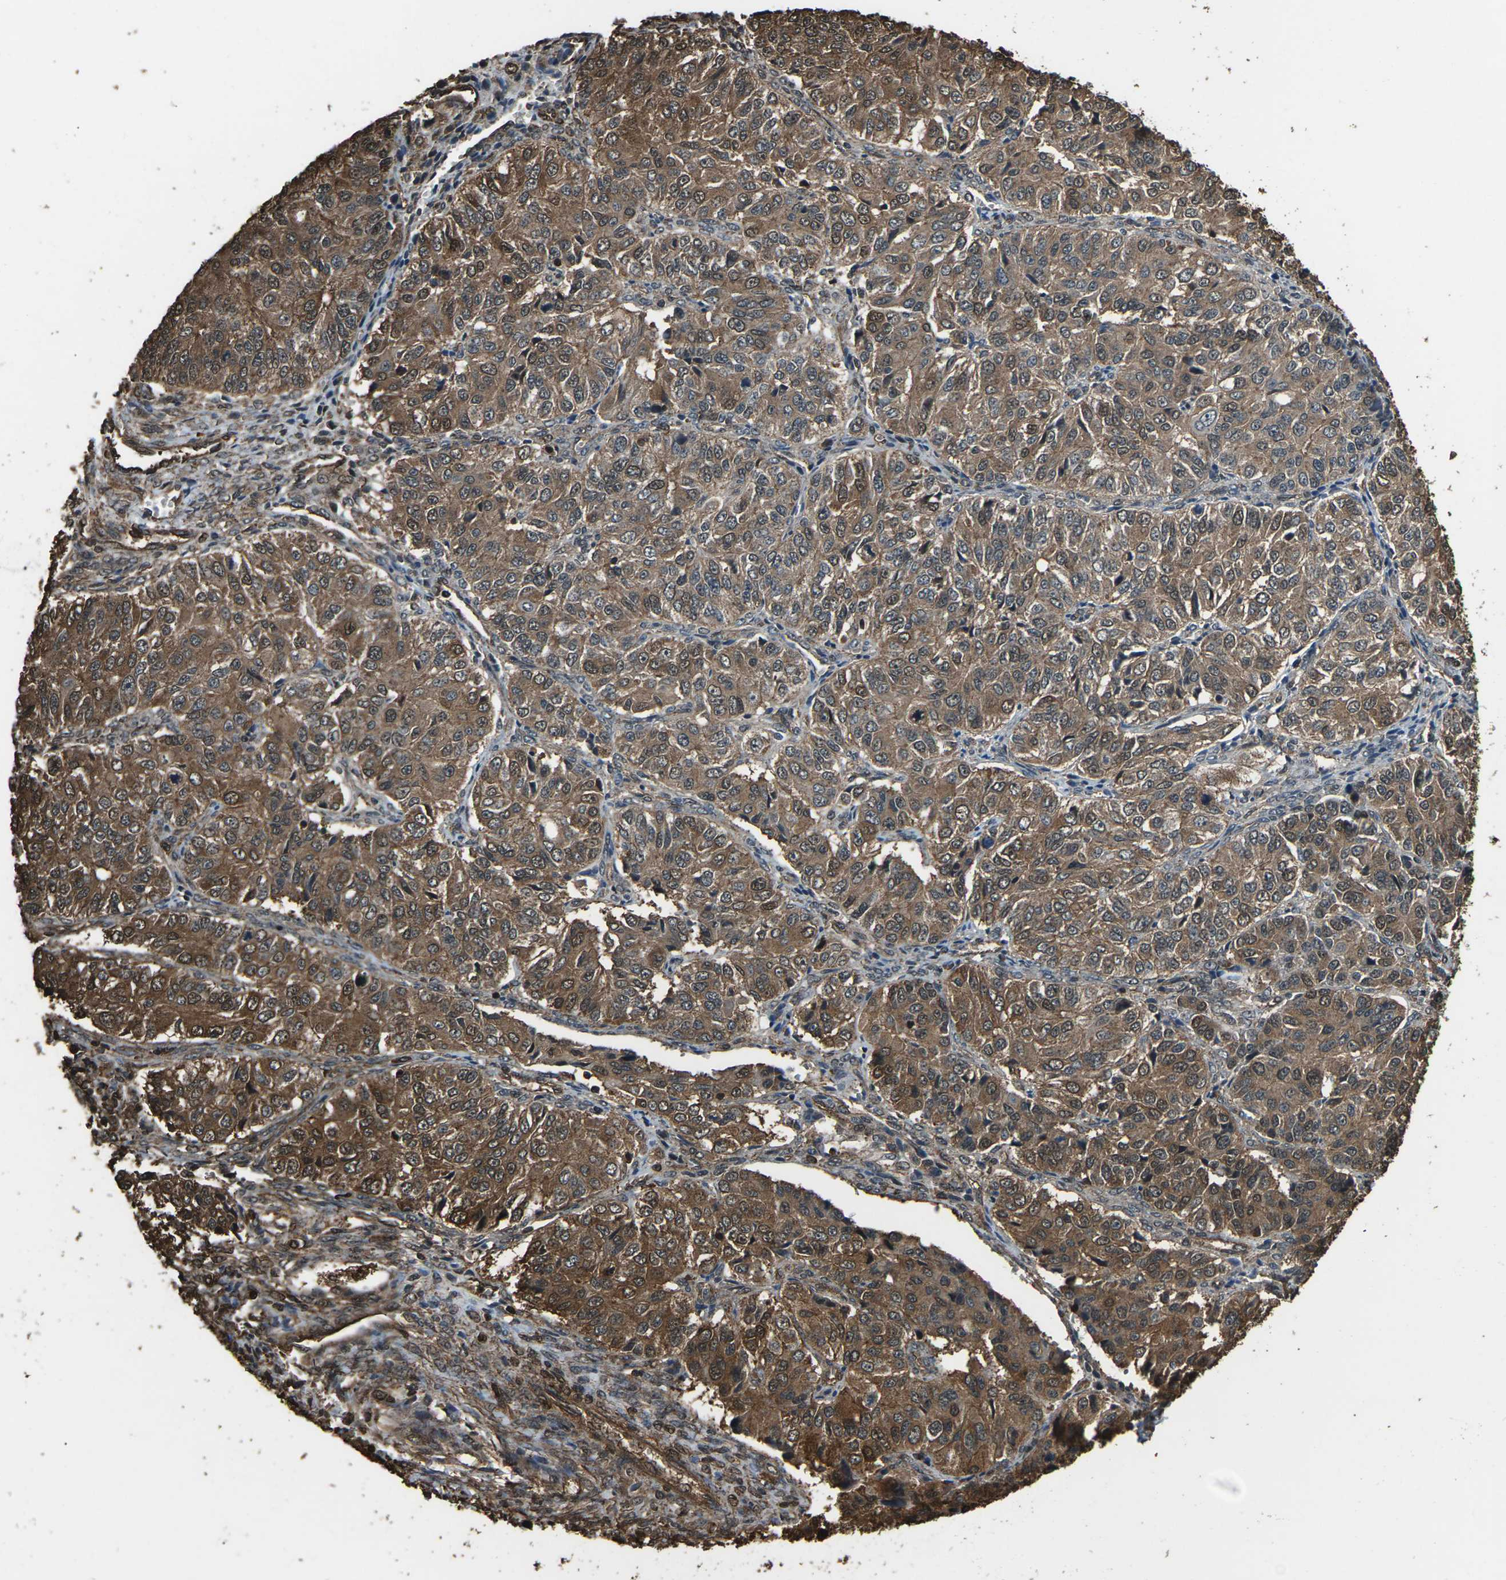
{"staining": {"intensity": "moderate", "quantity": ">75%", "location": "cytoplasmic/membranous"}, "tissue": "ovarian cancer", "cell_type": "Tumor cells", "image_type": "cancer", "snomed": [{"axis": "morphology", "description": "Carcinoma, endometroid"}, {"axis": "topography", "description": "Ovary"}], "caption": "Tumor cells demonstrate medium levels of moderate cytoplasmic/membranous expression in approximately >75% of cells in ovarian endometroid carcinoma.", "gene": "DHPS", "patient": {"sex": "female", "age": 51}}